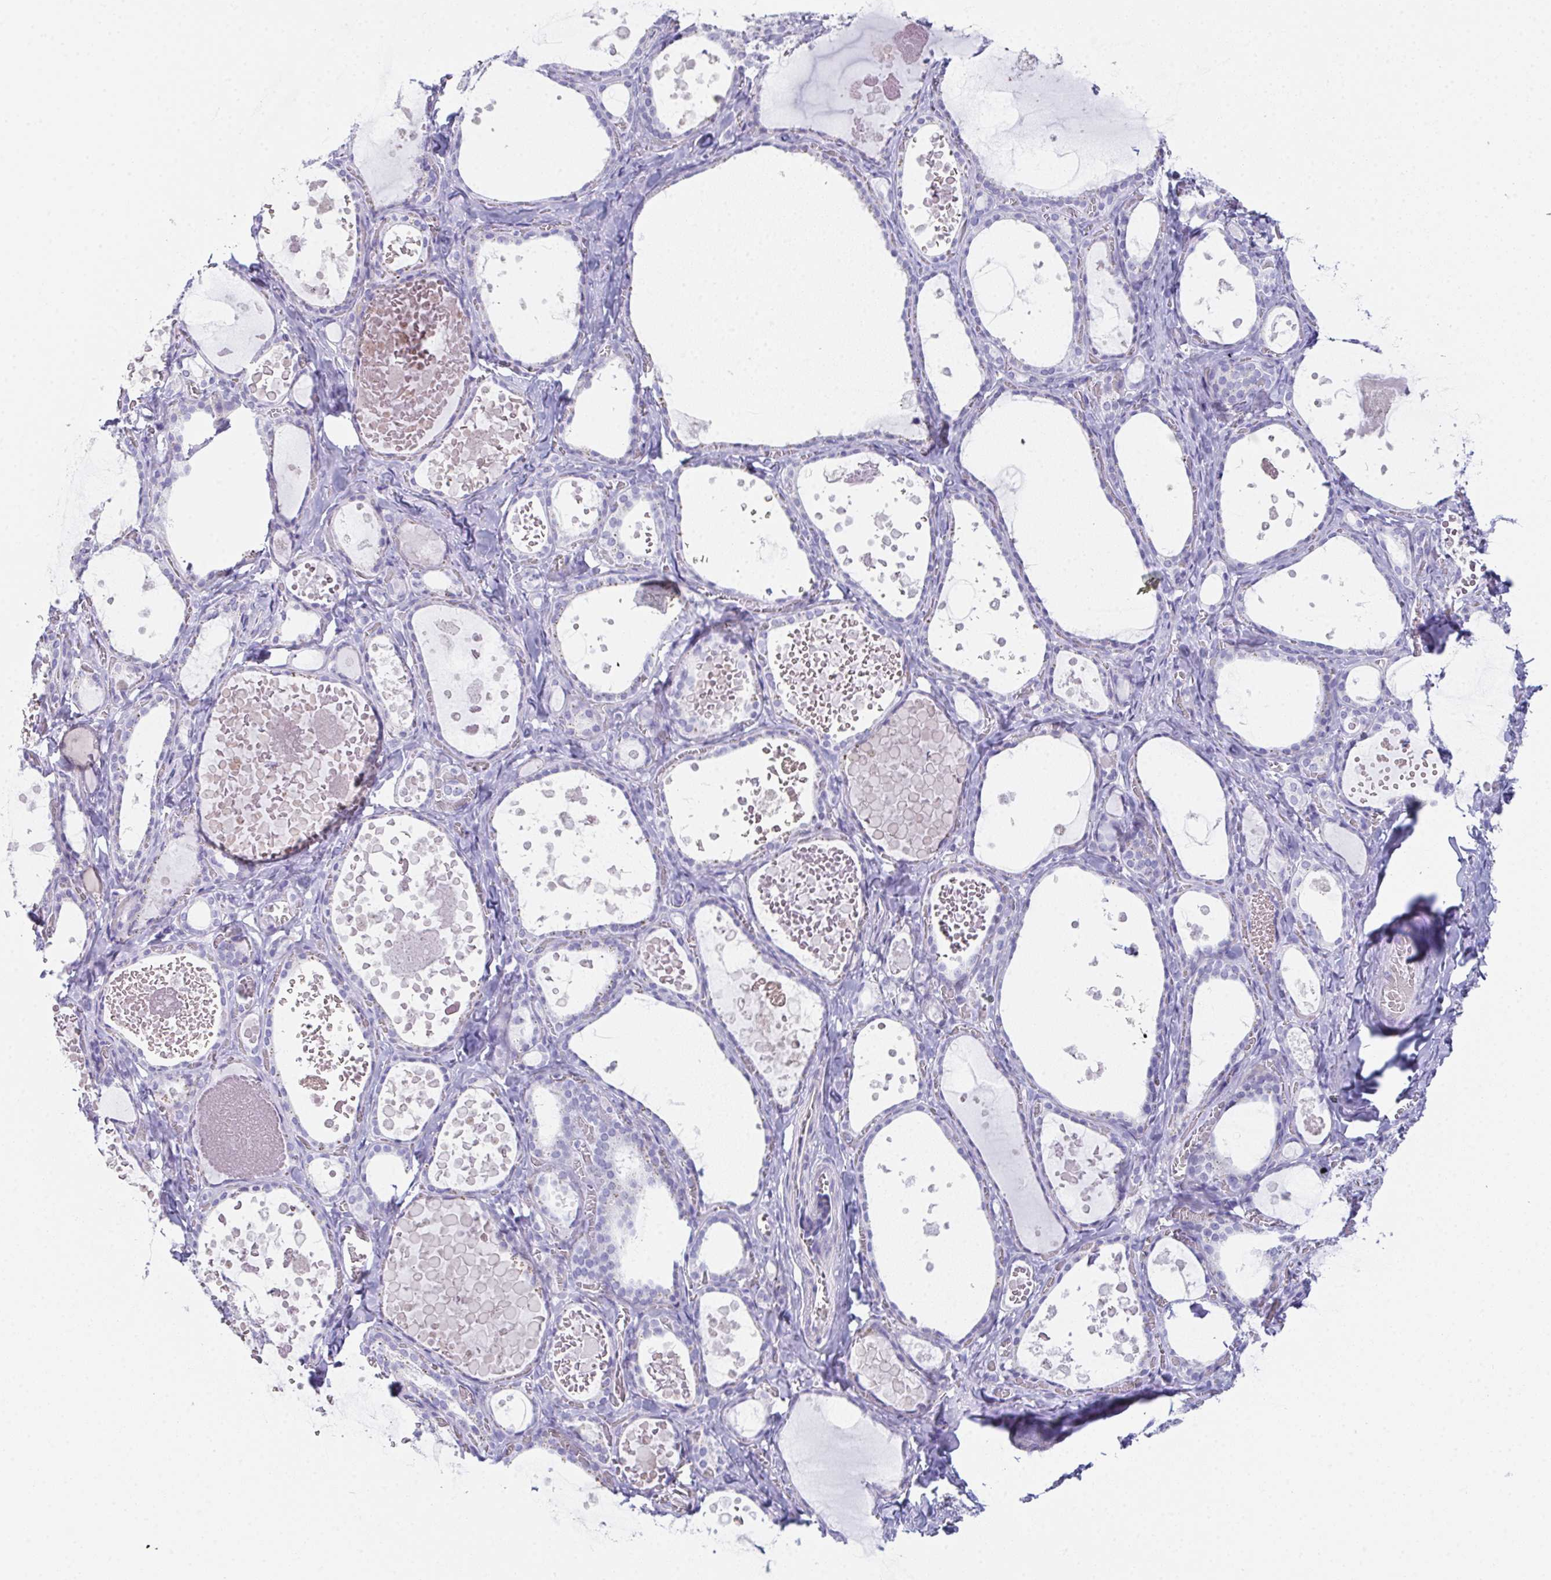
{"staining": {"intensity": "negative", "quantity": "none", "location": "none"}, "tissue": "thyroid gland", "cell_type": "Glandular cells", "image_type": "normal", "snomed": [{"axis": "morphology", "description": "Normal tissue, NOS"}, {"axis": "topography", "description": "Thyroid gland"}], "caption": "The immunohistochemistry image has no significant expression in glandular cells of thyroid gland. Brightfield microscopy of immunohistochemistry (IHC) stained with DAB (3,3'-diaminobenzidine) (brown) and hematoxylin (blue), captured at high magnification.", "gene": "TEX19", "patient": {"sex": "female", "age": 56}}